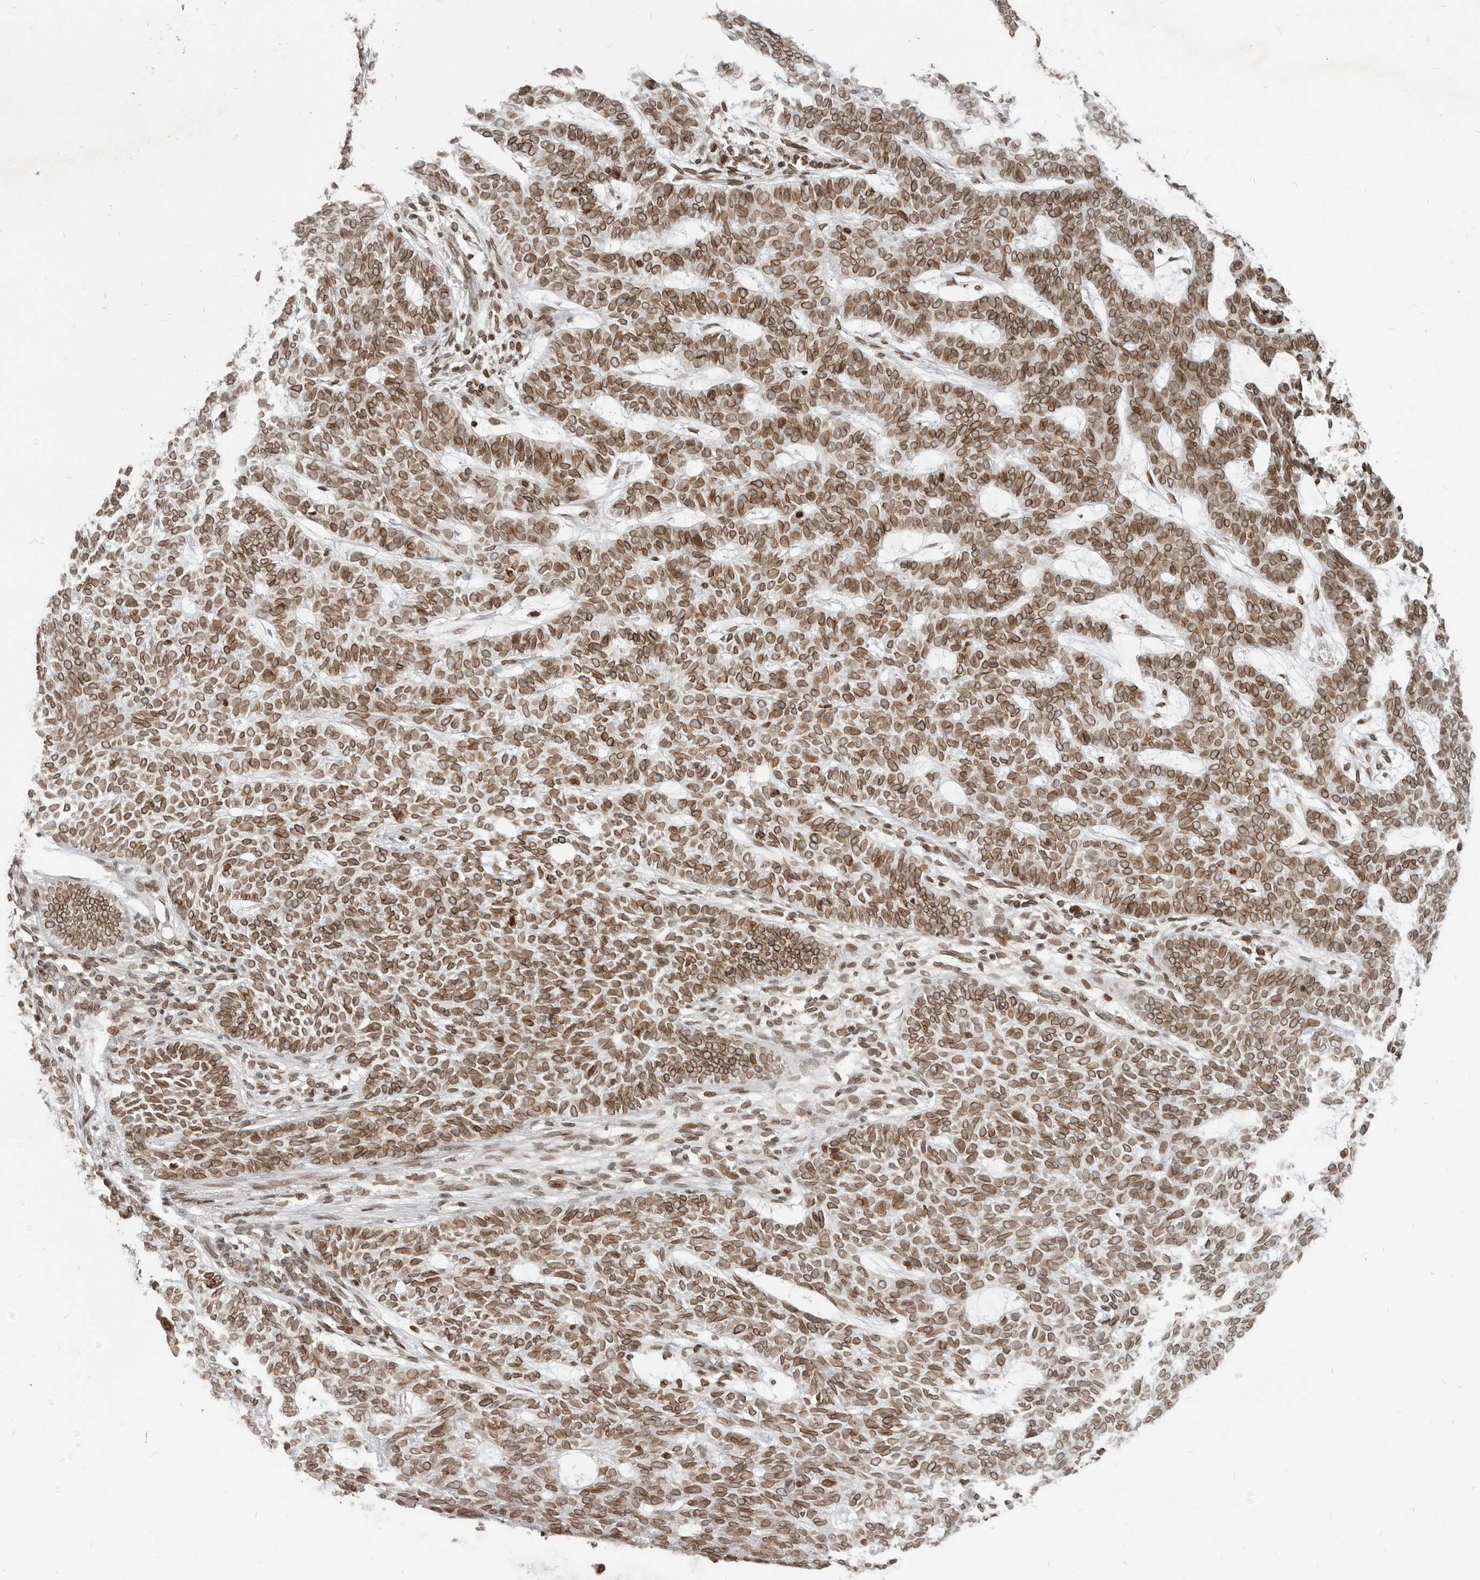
{"staining": {"intensity": "moderate", "quantity": ">75%", "location": "cytoplasmic/membranous,nuclear"}, "tissue": "skin cancer", "cell_type": "Tumor cells", "image_type": "cancer", "snomed": [{"axis": "morphology", "description": "Basal cell carcinoma"}, {"axis": "topography", "description": "Skin"}], "caption": "Protein analysis of skin cancer (basal cell carcinoma) tissue reveals moderate cytoplasmic/membranous and nuclear expression in approximately >75% of tumor cells. (Stains: DAB (3,3'-diaminobenzidine) in brown, nuclei in blue, Microscopy: brightfield microscopy at high magnification).", "gene": "NUP153", "patient": {"sex": "male", "age": 87}}